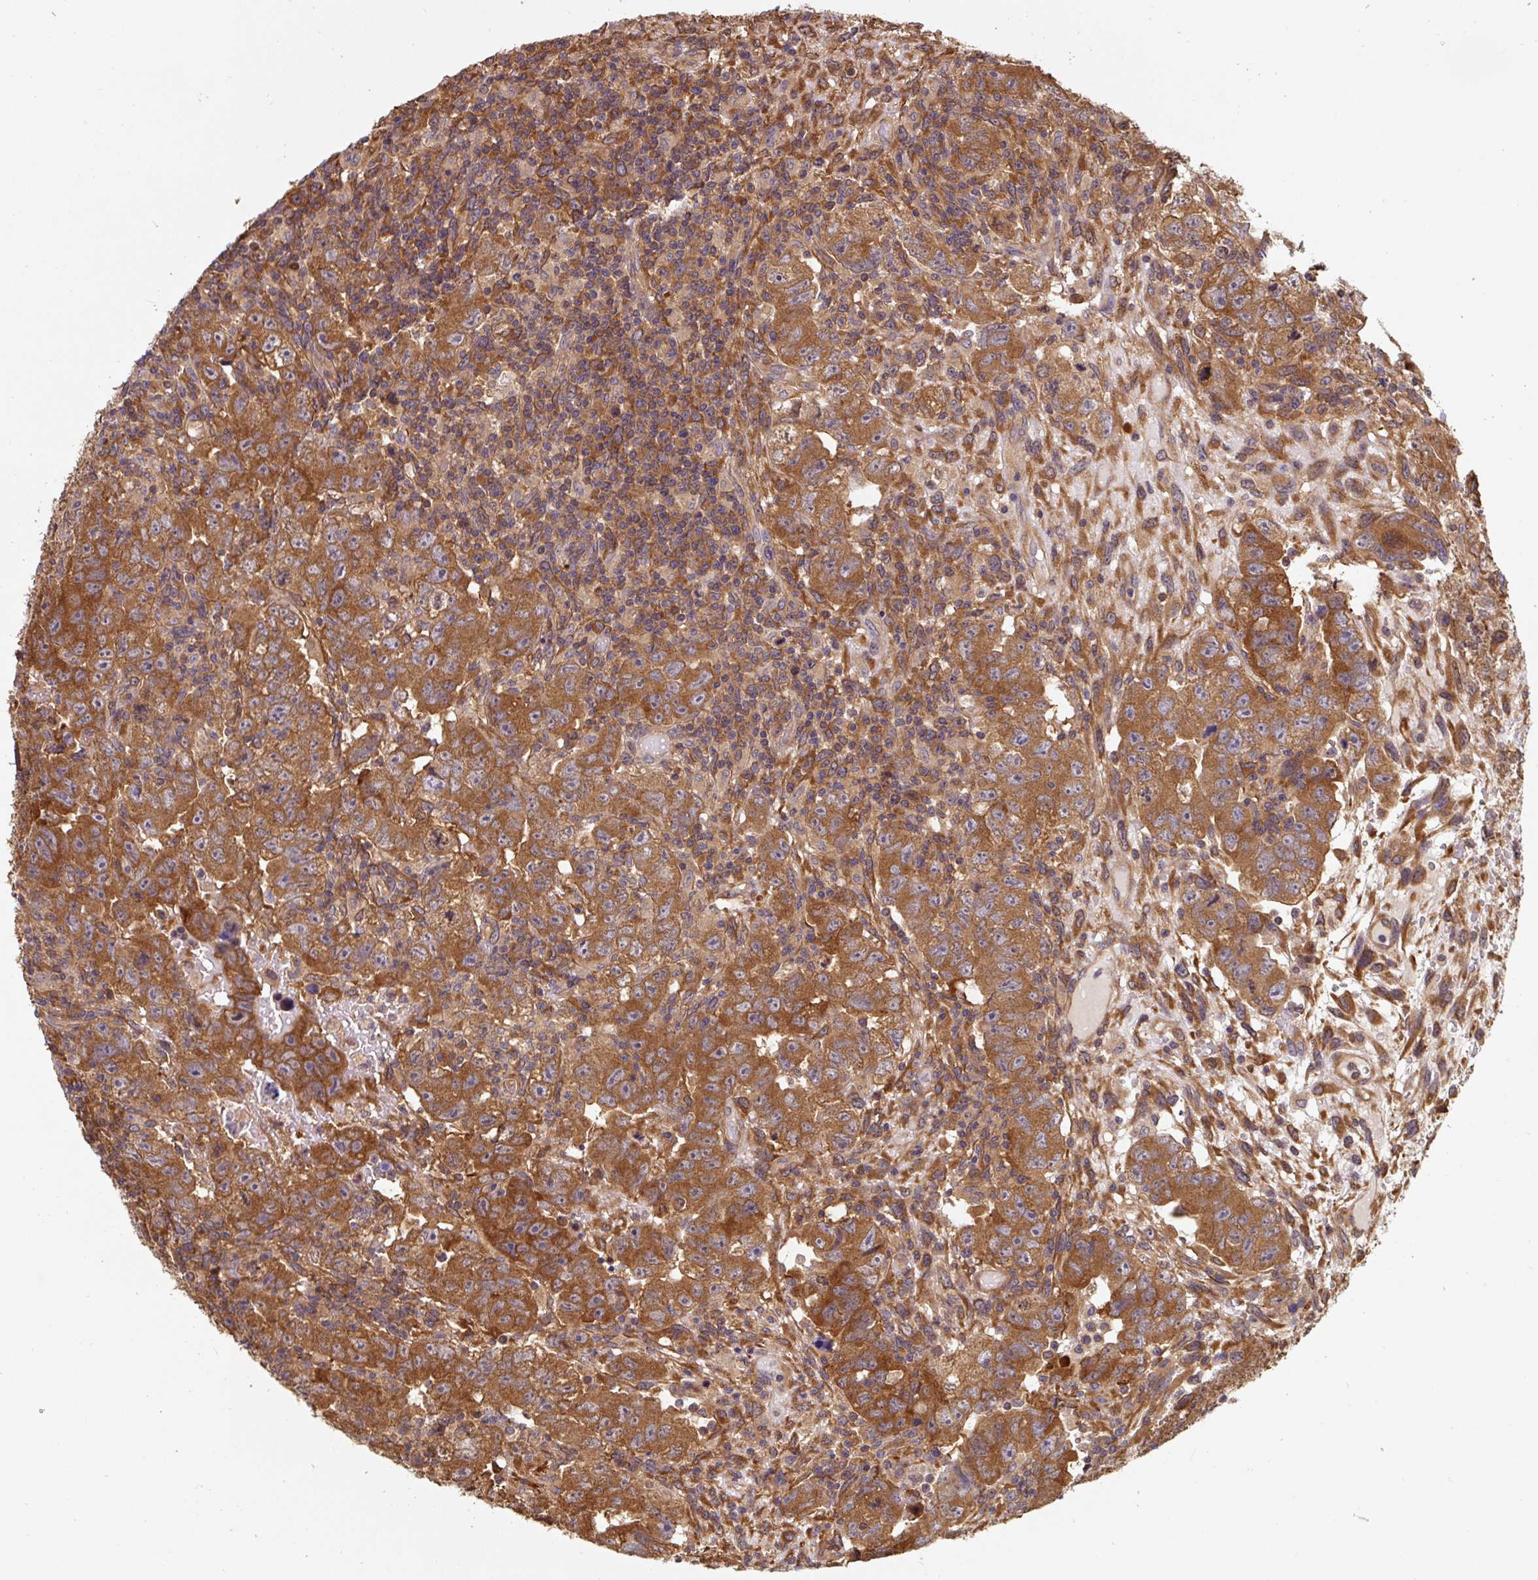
{"staining": {"intensity": "strong", "quantity": ">75%", "location": "cytoplasmic/membranous"}, "tissue": "testis cancer", "cell_type": "Tumor cells", "image_type": "cancer", "snomed": [{"axis": "morphology", "description": "Carcinoma, Embryonal, NOS"}, {"axis": "topography", "description": "Testis"}], "caption": "Tumor cells reveal high levels of strong cytoplasmic/membranous expression in about >75% of cells in testis cancer (embryonal carcinoma).", "gene": "ST13", "patient": {"sex": "male", "age": 24}}